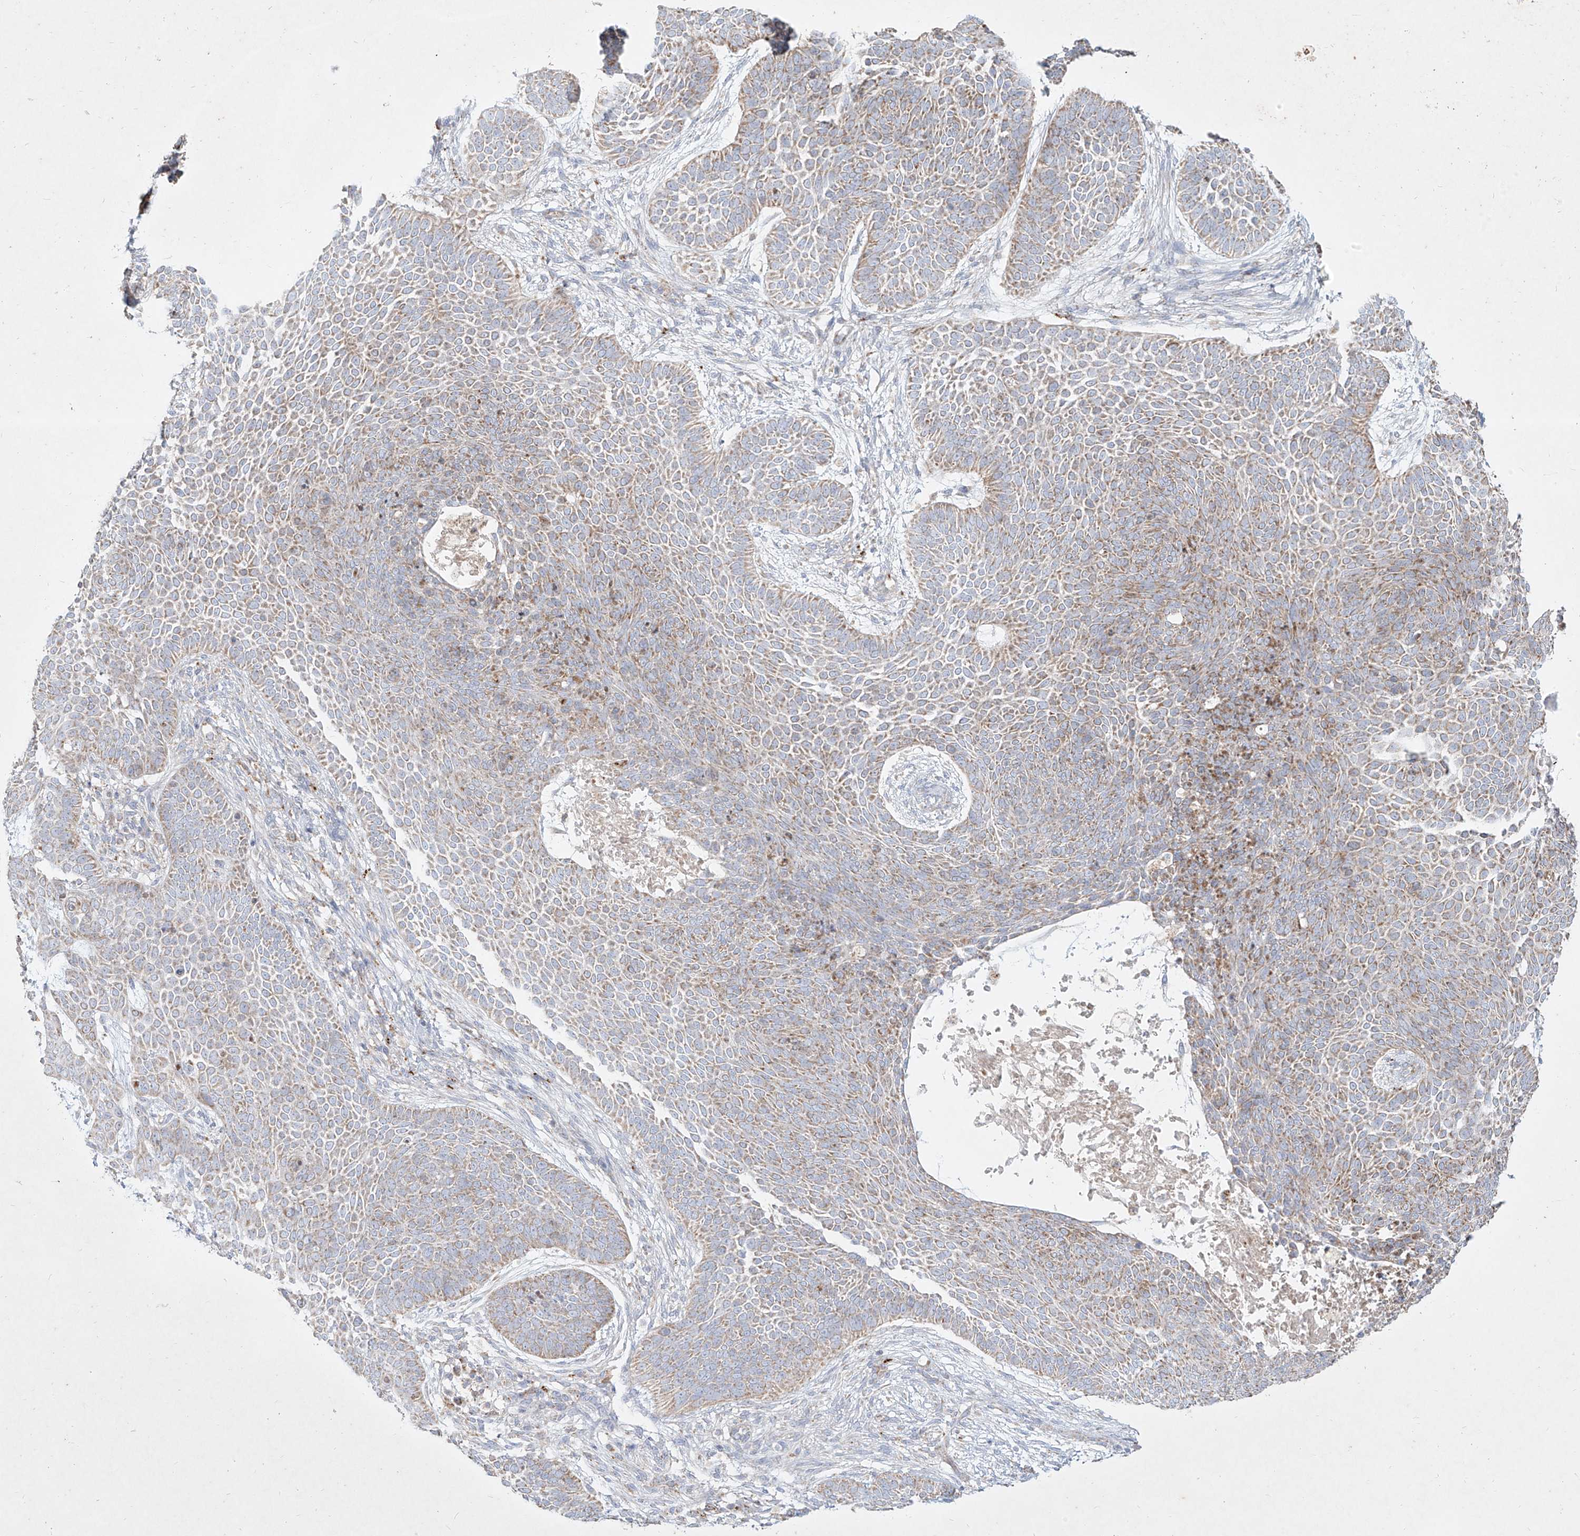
{"staining": {"intensity": "weak", "quantity": "25%-75%", "location": "cytoplasmic/membranous"}, "tissue": "skin cancer", "cell_type": "Tumor cells", "image_type": "cancer", "snomed": [{"axis": "morphology", "description": "Basal cell carcinoma"}, {"axis": "topography", "description": "Skin"}], "caption": "IHC (DAB (3,3'-diaminobenzidine)) staining of human skin basal cell carcinoma reveals weak cytoplasmic/membranous protein expression in approximately 25%-75% of tumor cells.", "gene": "MTX2", "patient": {"sex": "male", "age": 85}}